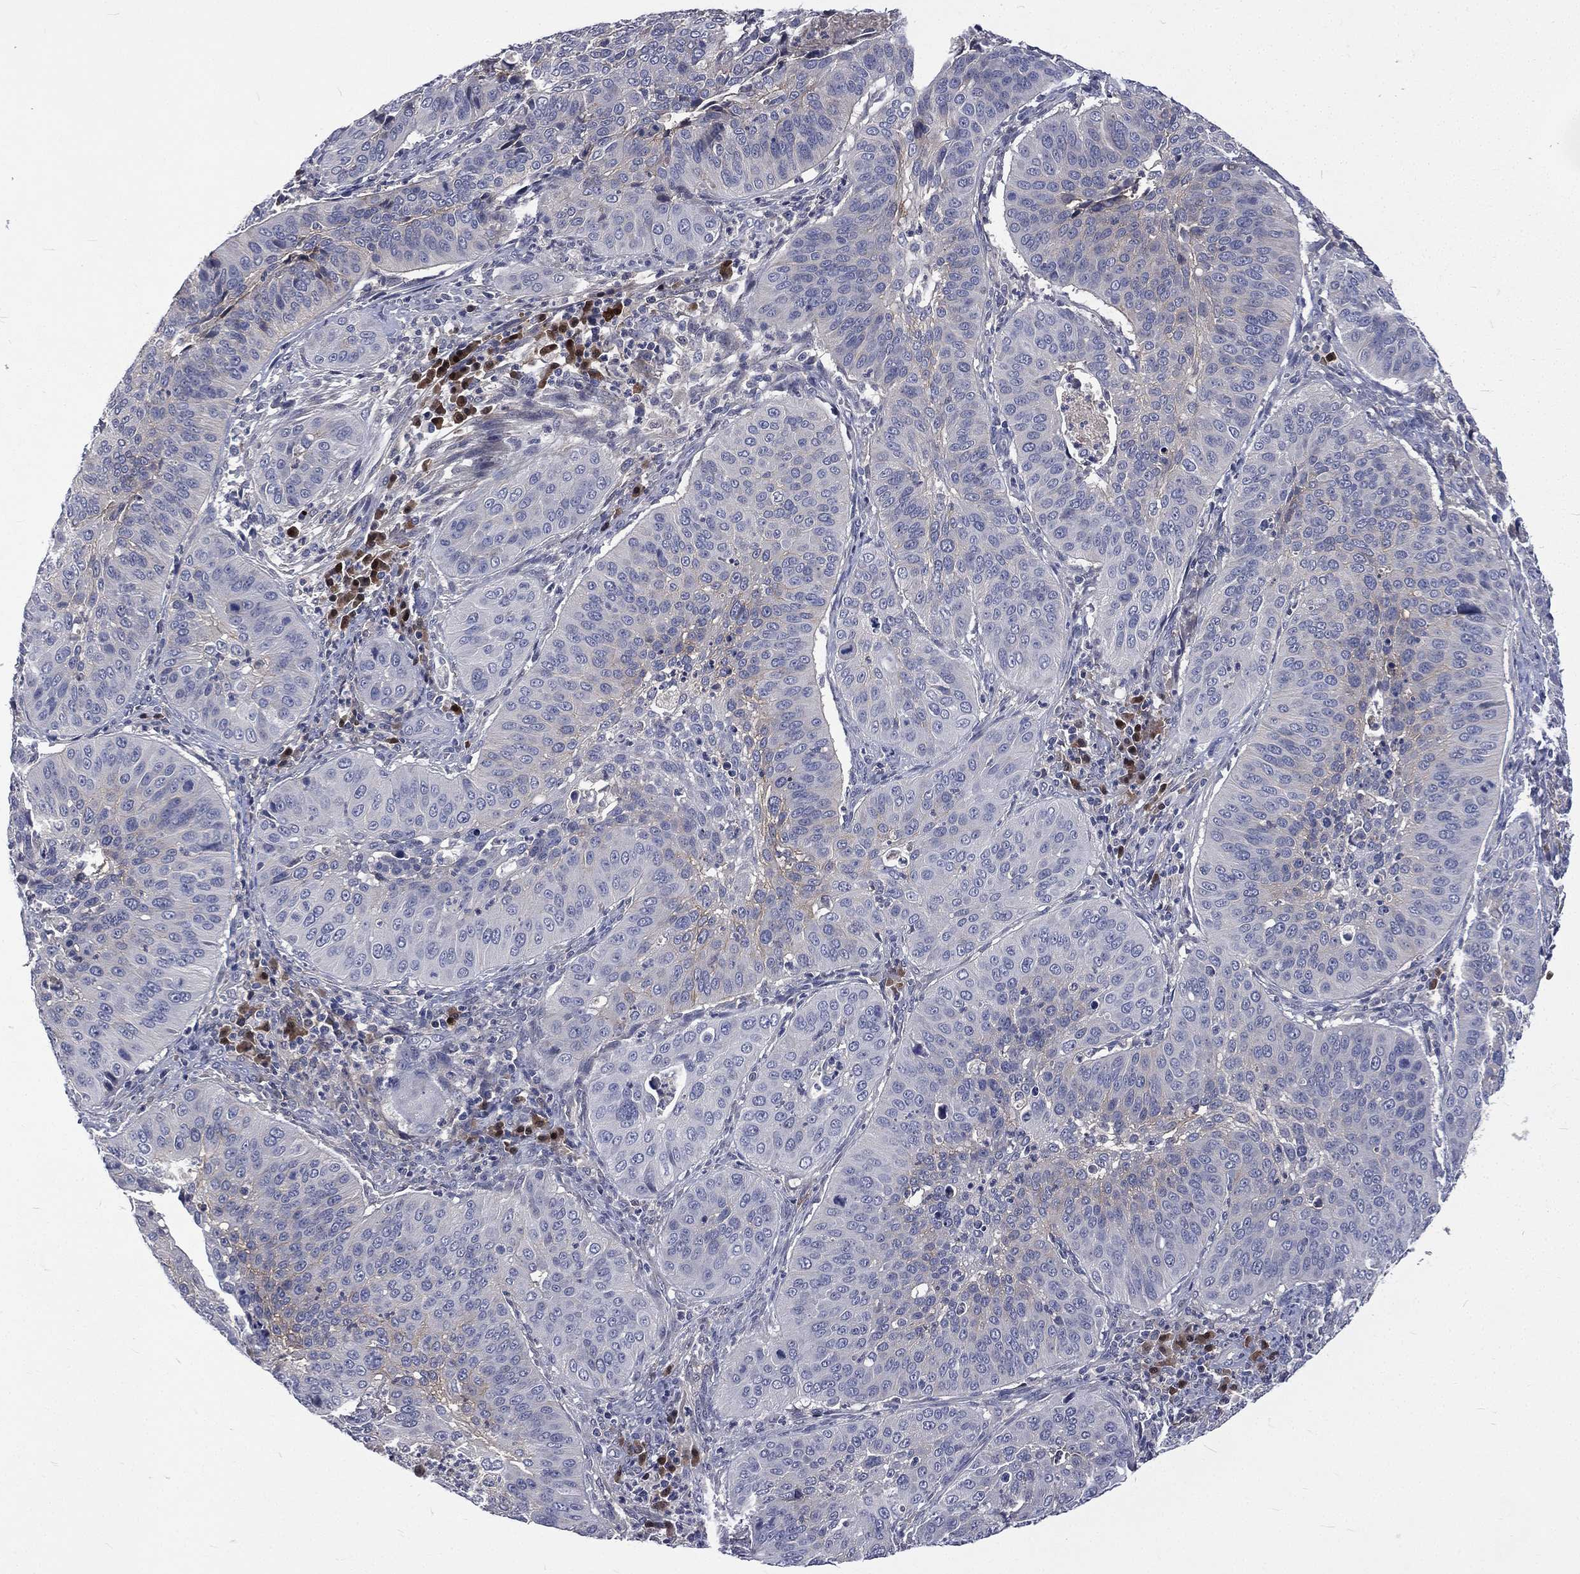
{"staining": {"intensity": "negative", "quantity": "none", "location": "none"}, "tissue": "cervical cancer", "cell_type": "Tumor cells", "image_type": "cancer", "snomed": [{"axis": "morphology", "description": "Normal tissue, NOS"}, {"axis": "morphology", "description": "Squamous cell carcinoma, NOS"}, {"axis": "topography", "description": "Cervix"}], "caption": "A micrograph of human cervical cancer is negative for staining in tumor cells.", "gene": "CA12", "patient": {"sex": "female", "age": 39}}